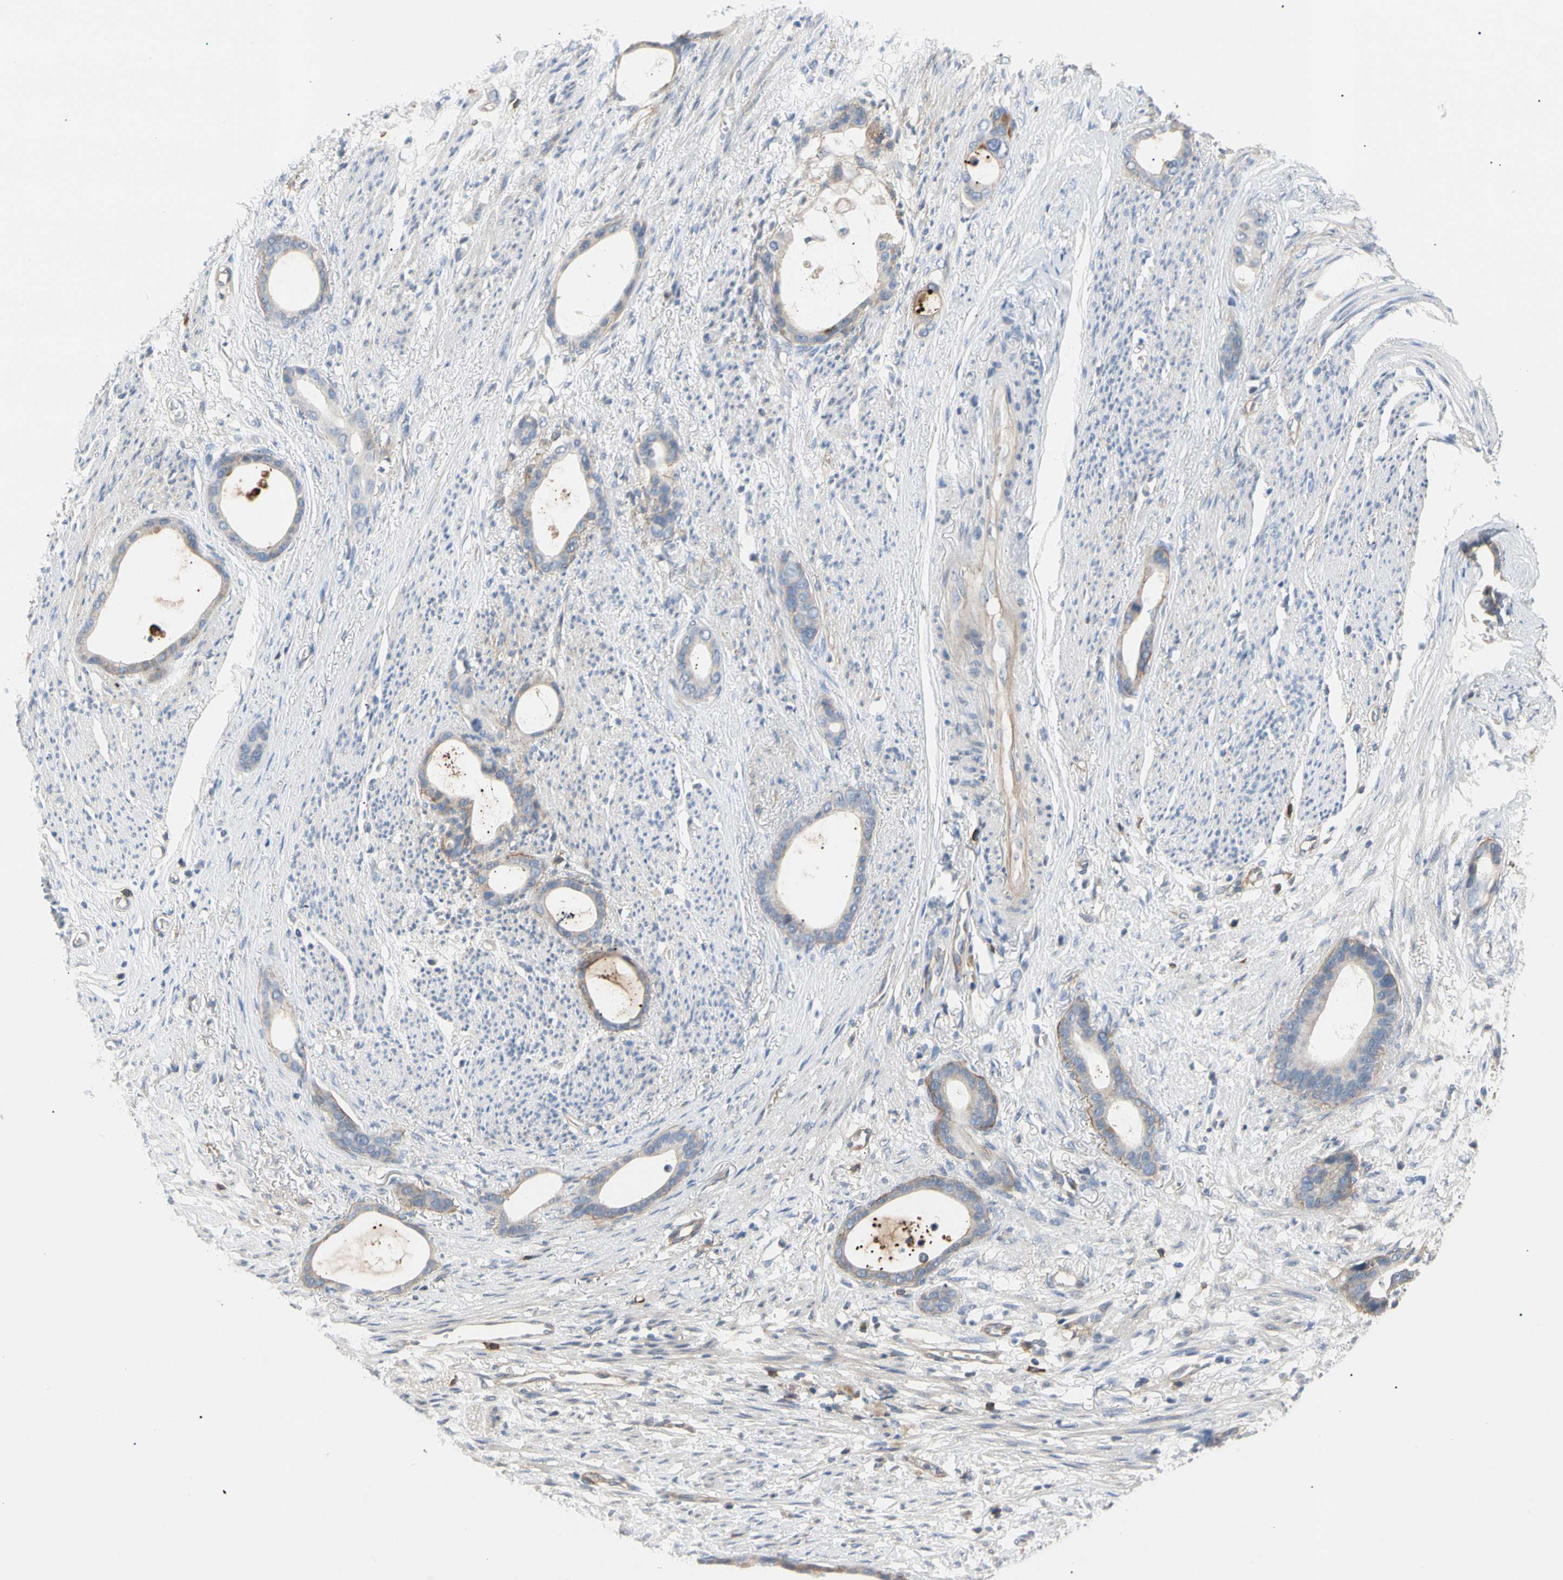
{"staining": {"intensity": "weak", "quantity": "<25%", "location": "cytoplasmic/membranous"}, "tissue": "stomach cancer", "cell_type": "Tumor cells", "image_type": "cancer", "snomed": [{"axis": "morphology", "description": "Adenocarcinoma, NOS"}, {"axis": "topography", "description": "Stomach"}], "caption": "This is an immunohistochemistry (IHC) micrograph of human adenocarcinoma (stomach). There is no expression in tumor cells.", "gene": "TNFRSF18", "patient": {"sex": "female", "age": 75}}